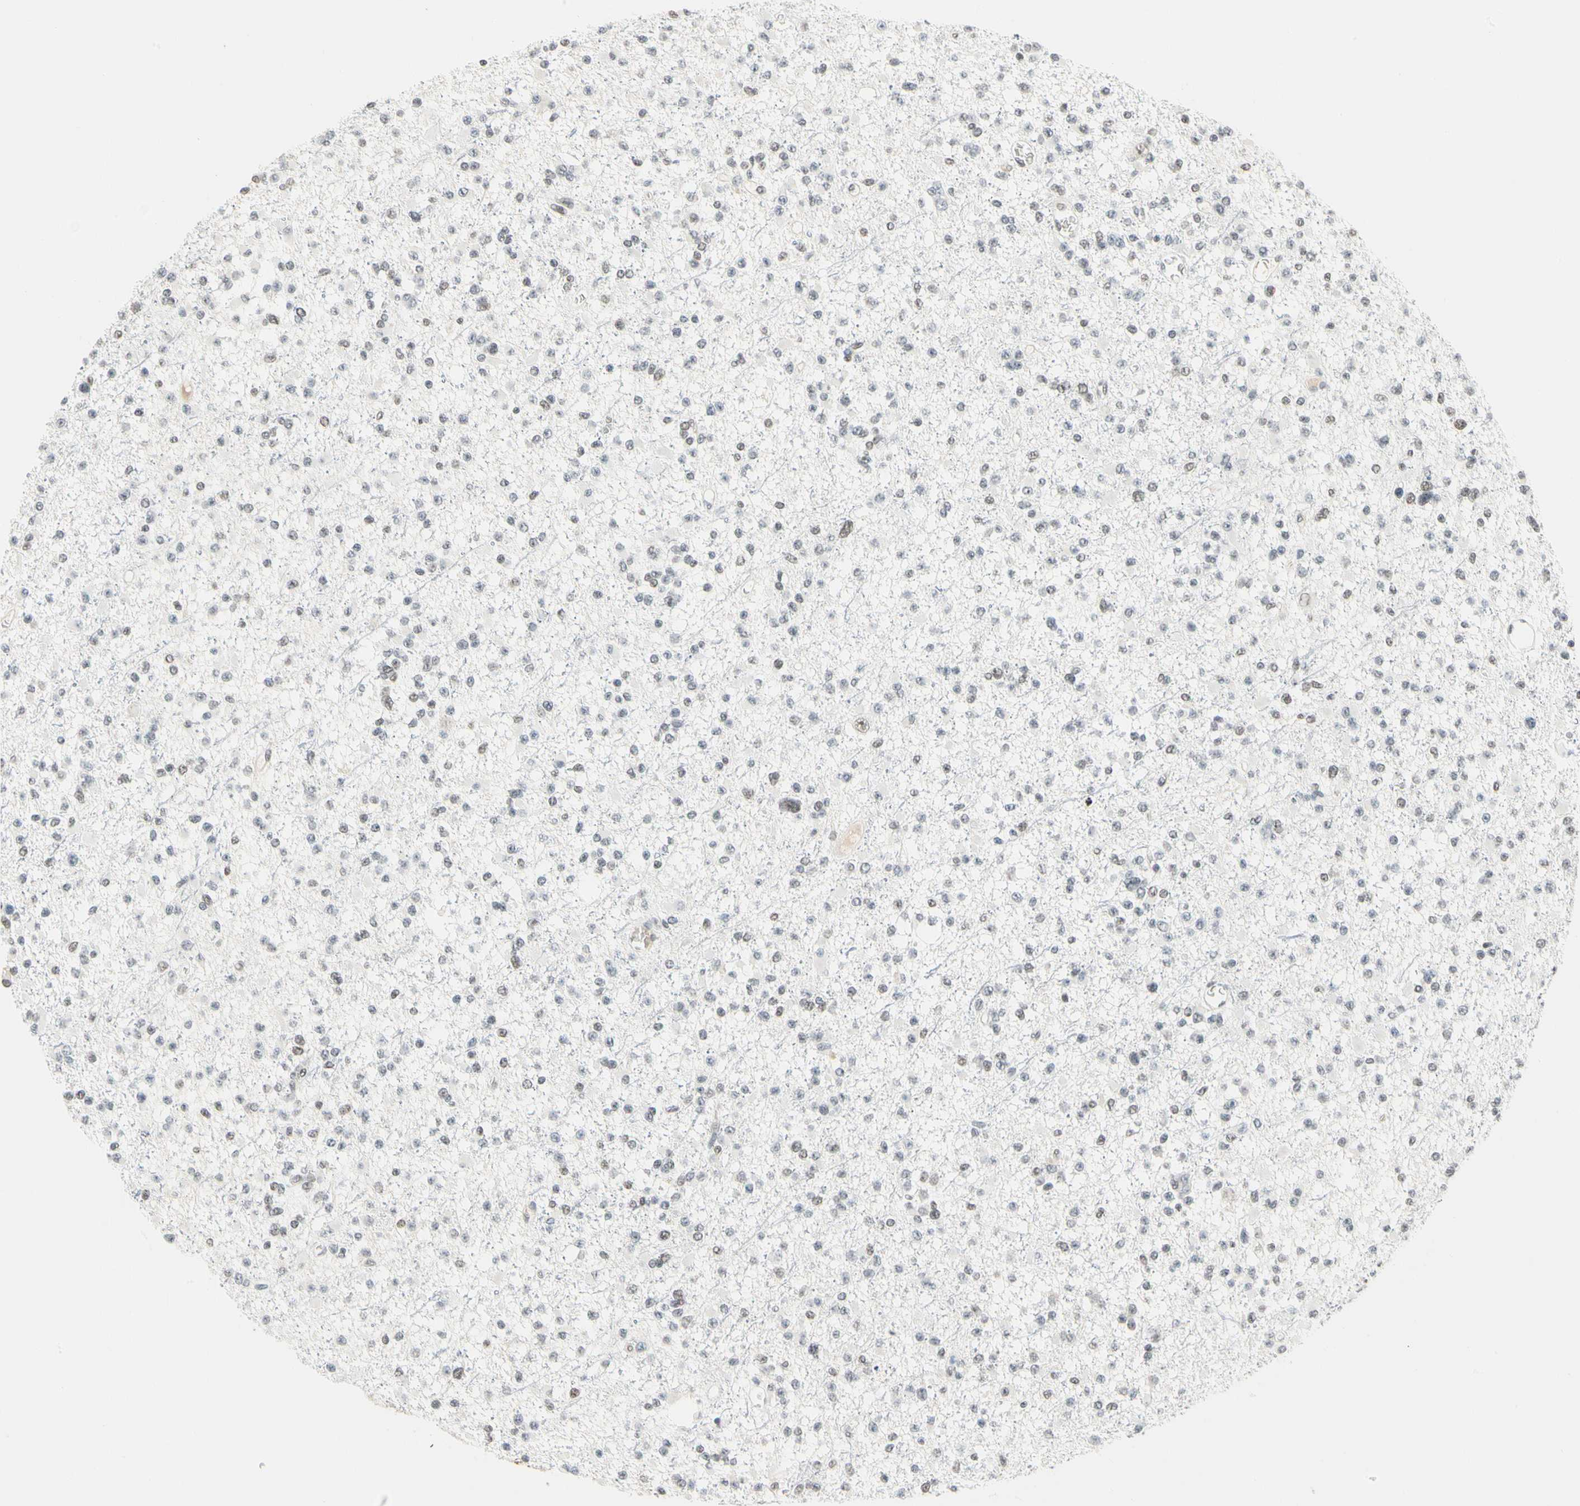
{"staining": {"intensity": "negative", "quantity": "none", "location": "none"}, "tissue": "glioma", "cell_type": "Tumor cells", "image_type": "cancer", "snomed": [{"axis": "morphology", "description": "Glioma, malignant, Low grade"}, {"axis": "topography", "description": "Brain"}], "caption": "This image is of glioma stained with immunohistochemistry (IHC) to label a protein in brown with the nuclei are counter-stained blue. There is no positivity in tumor cells. (DAB (3,3'-diaminobenzidine) IHC, high magnification).", "gene": "ZSCAN16", "patient": {"sex": "female", "age": 22}}